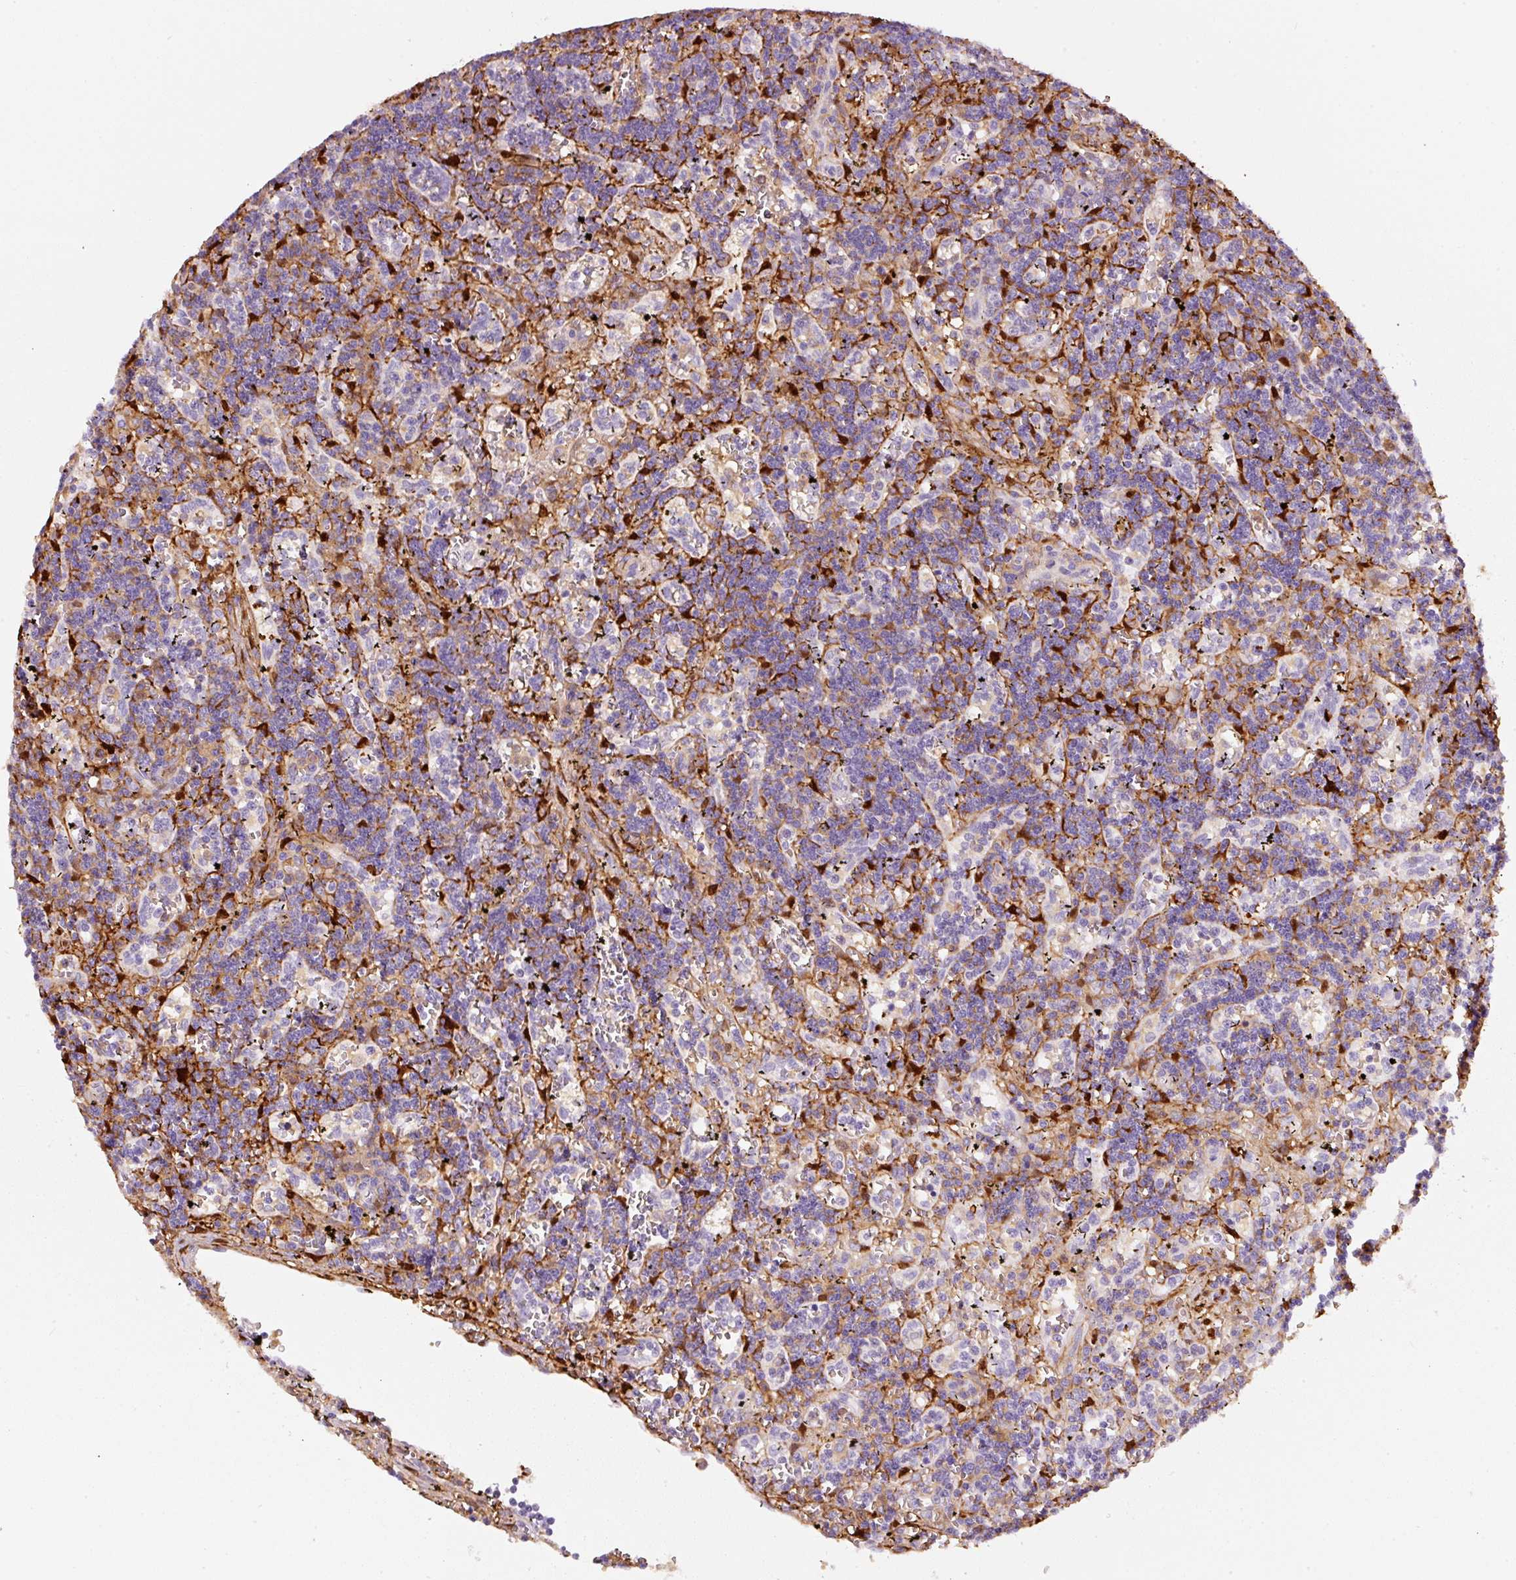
{"staining": {"intensity": "negative", "quantity": "none", "location": "none"}, "tissue": "lymphoma", "cell_type": "Tumor cells", "image_type": "cancer", "snomed": [{"axis": "morphology", "description": "Malignant lymphoma, non-Hodgkin's type, Low grade"}, {"axis": "topography", "description": "Spleen"}], "caption": "An image of human lymphoma is negative for staining in tumor cells. (DAB immunohistochemistry, high magnification).", "gene": "IQGAP2", "patient": {"sex": "male", "age": 60}}